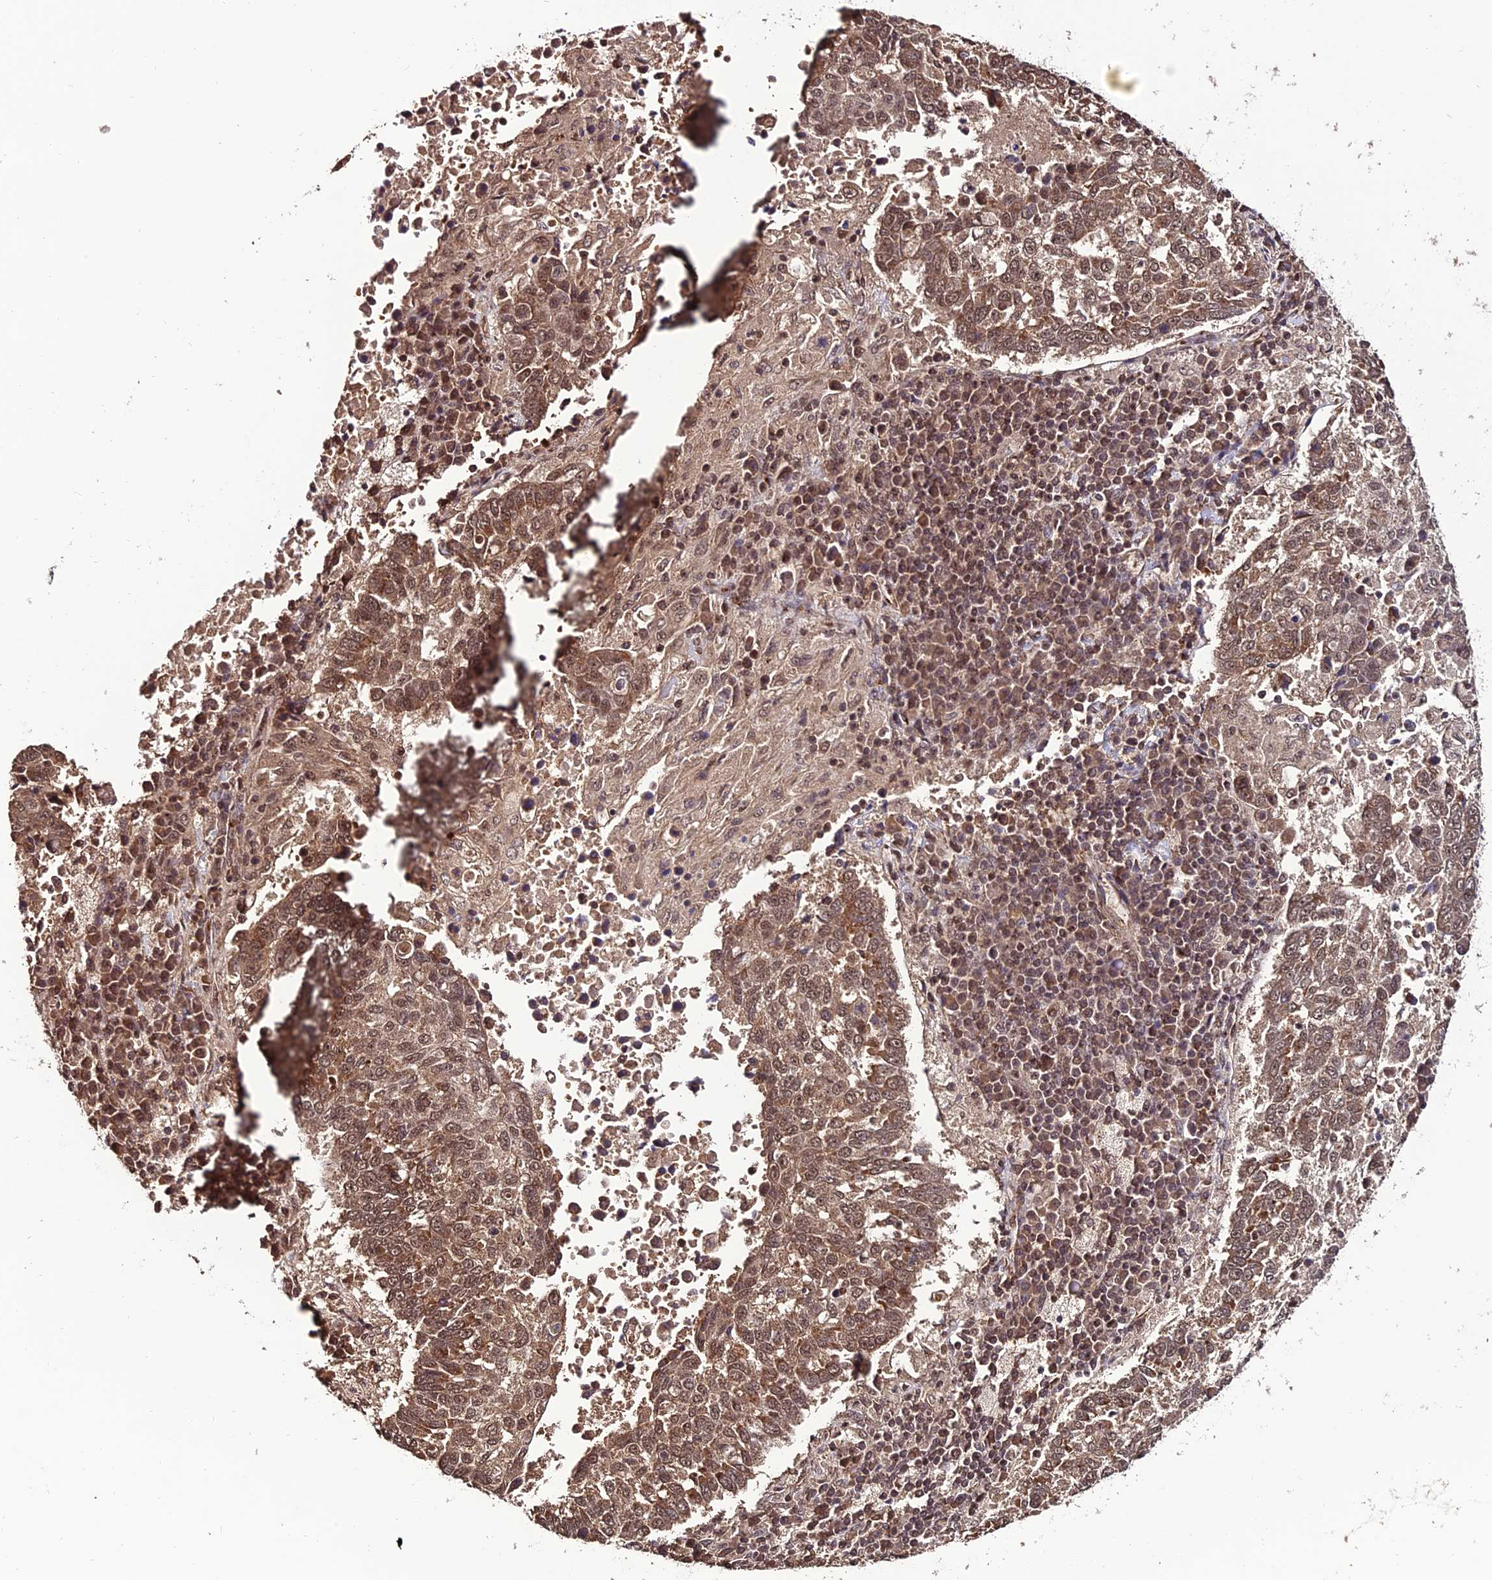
{"staining": {"intensity": "moderate", "quantity": ">75%", "location": "cytoplasmic/membranous,nuclear"}, "tissue": "lung cancer", "cell_type": "Tumor cells", "image_type": "cancer", "snomed": [{"axis": "morphology", "description": "Squamous cell carcinoma, NOS"}, {"axis": "topography", "description": "Lung"}], "caption": "Tumor cells demonstrate medium levels of moderate cytoplasmic/membranous and nuclear staining in approximately >75% of cells in human lung cancer.", "gene": "CABIN1", "patient": {"sex": "male", "age": 73}}